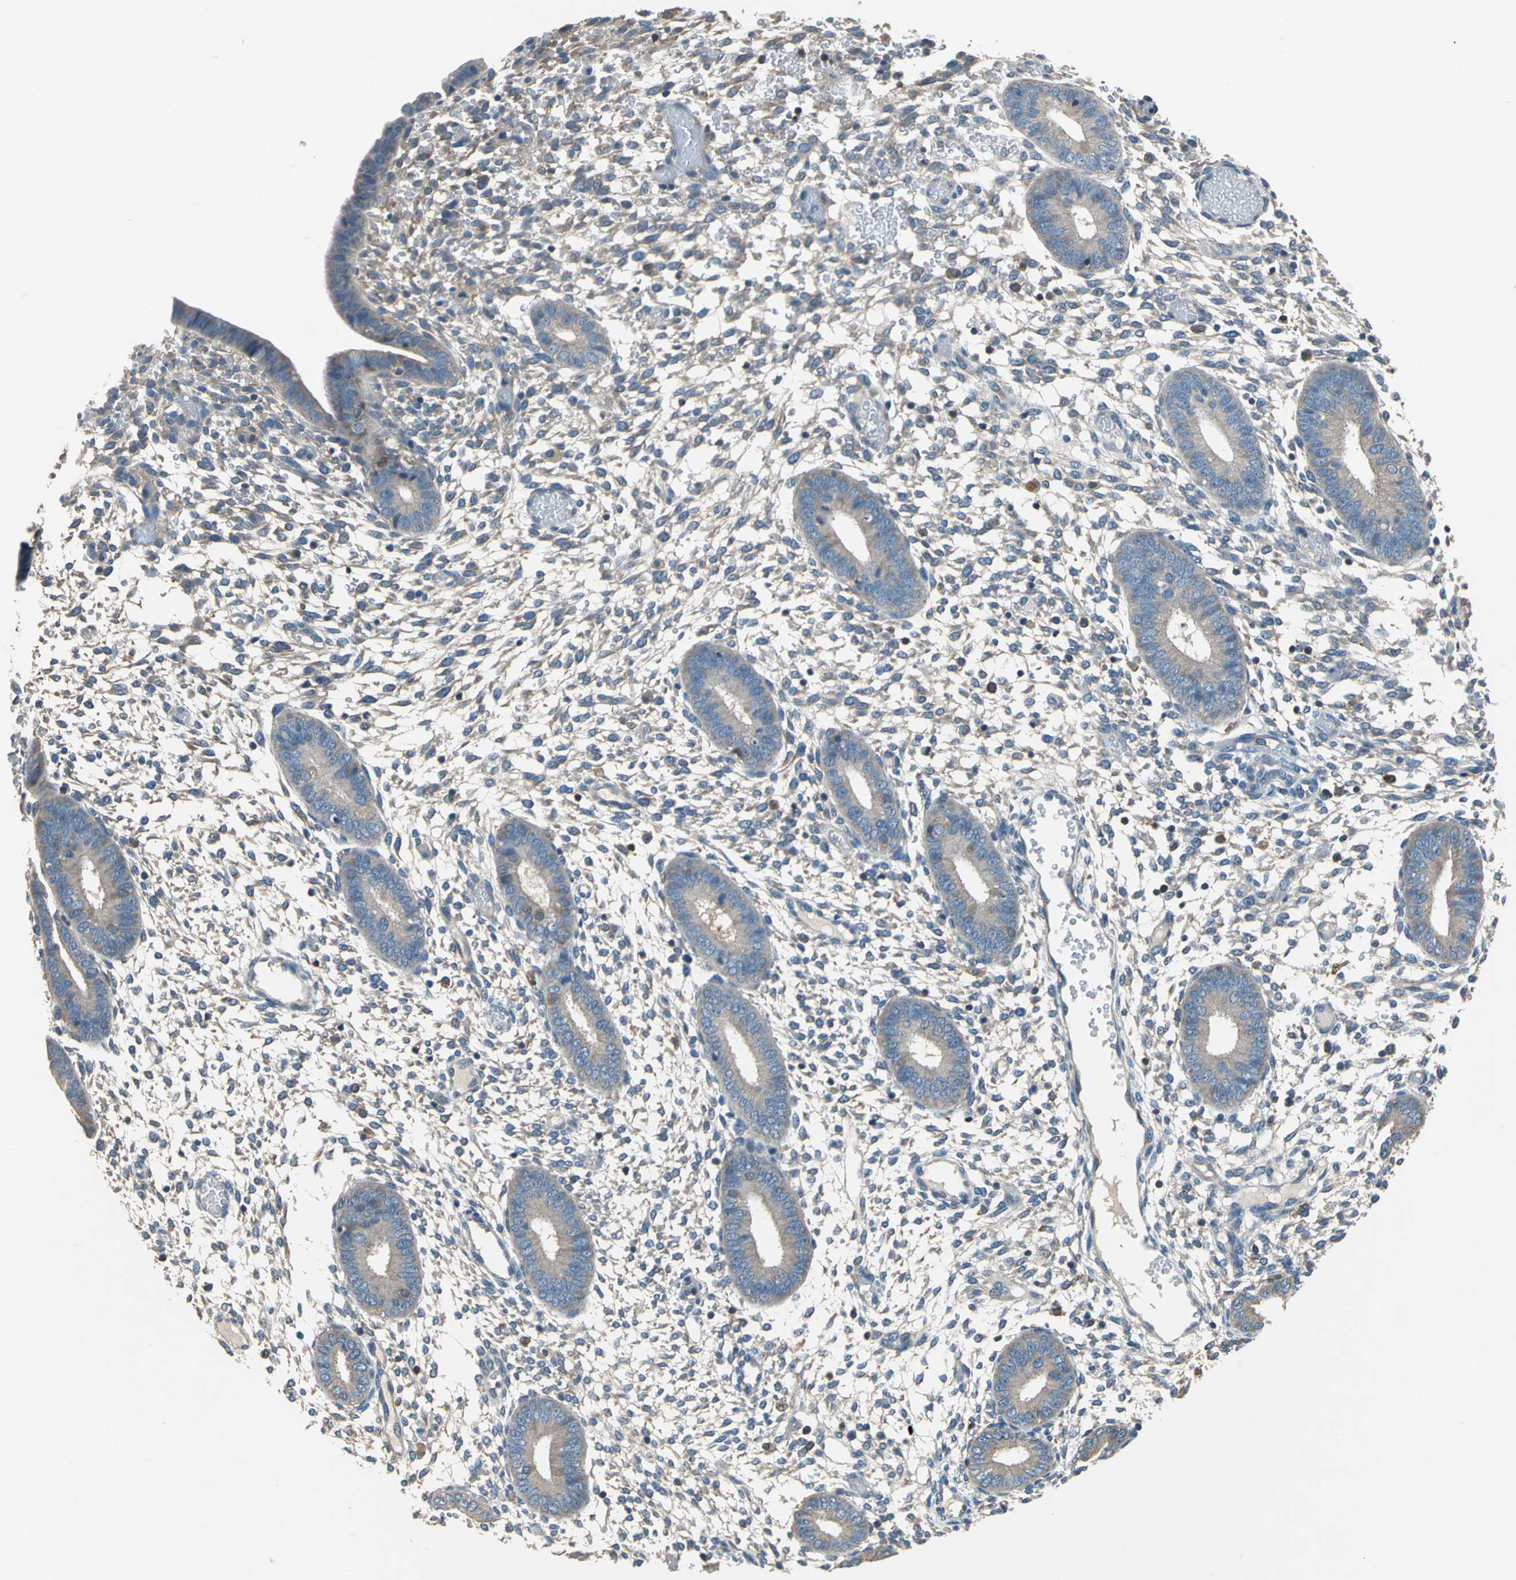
{"staining": {"intensity": "negative", "quantity": "none", "location": "none"}, "tissue": "endometrium", "cell_type": "Cells in endometrial stroma", "image_type": "normal", "snomed": [{"axis": "morphology", "description": "Normal tissue, NOS"}, {"axis": "topography", "description": "Endometrium"}], "caption": "Endometrium stained for a protein using immunohistochemistry (IHC) displays no positivity cells in endometrial stroma.", "gene": "PRKCA", "patient": {"sex": "female", "age": 42}}